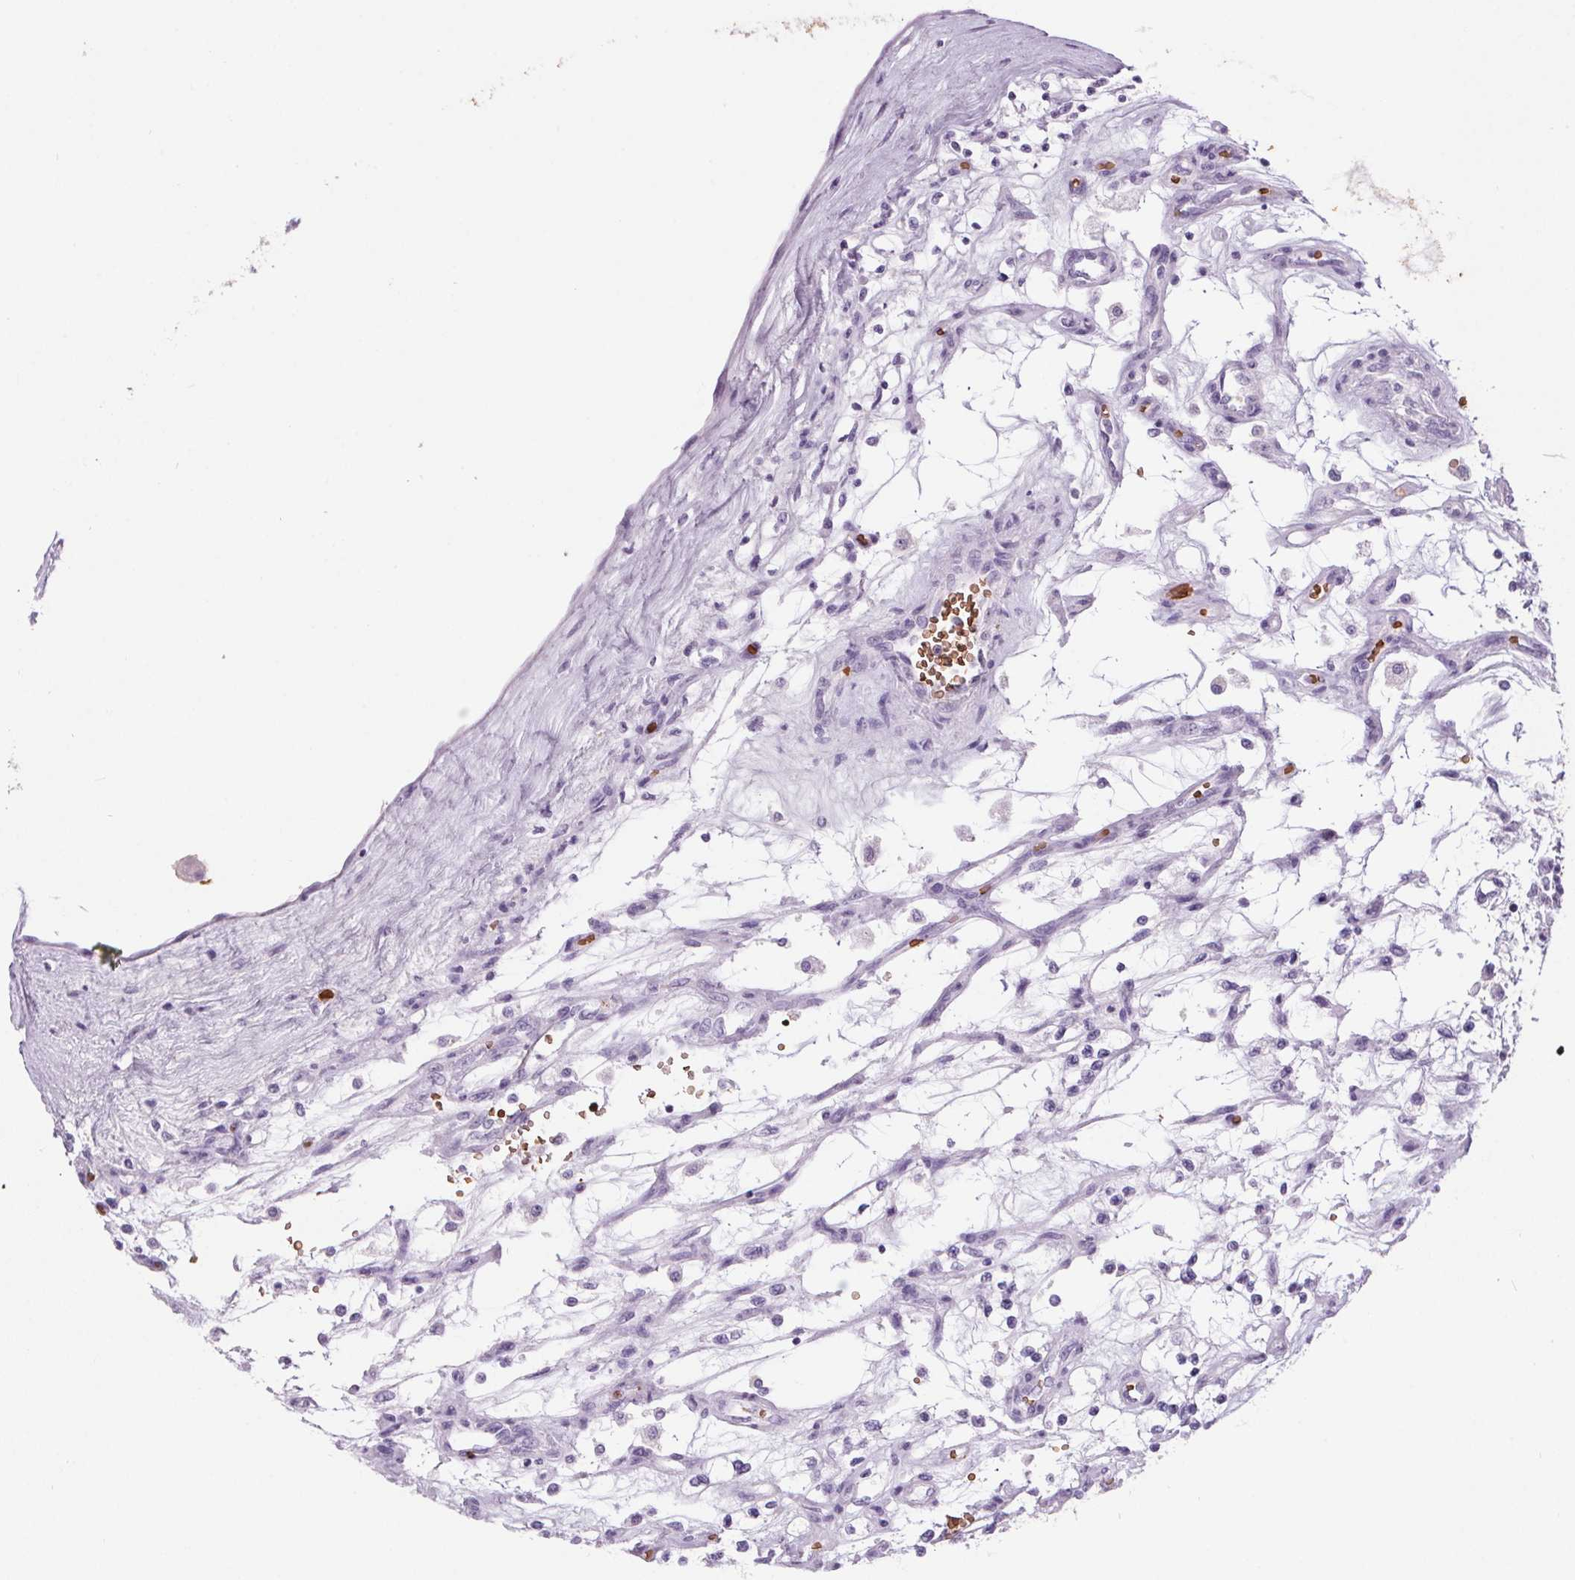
{"staining": {"intensity": "negative", "quantity": "none", "location": "none"}, "tissue": "renal cancer", "cell_type": "Tumor cells", "image_type": "cancer", "snomed": [{"axis": "morphology", "description": "Adenocarcinoma, NOS"}, {"axis": "topography", "description": "Kidney"}], "caption": "This photomicrograph is of renal cancer (adenocarcinoma) stained with immunohistochemistry (IHC) to label a protein in brown with the nuclei are counter-stained blue. There is no staining in tumor cells. (Brightfield microscopy of DAB IHC at high magnification).", "gene": "HBQ1", "patient": {"sex": "female", "age": 69}}